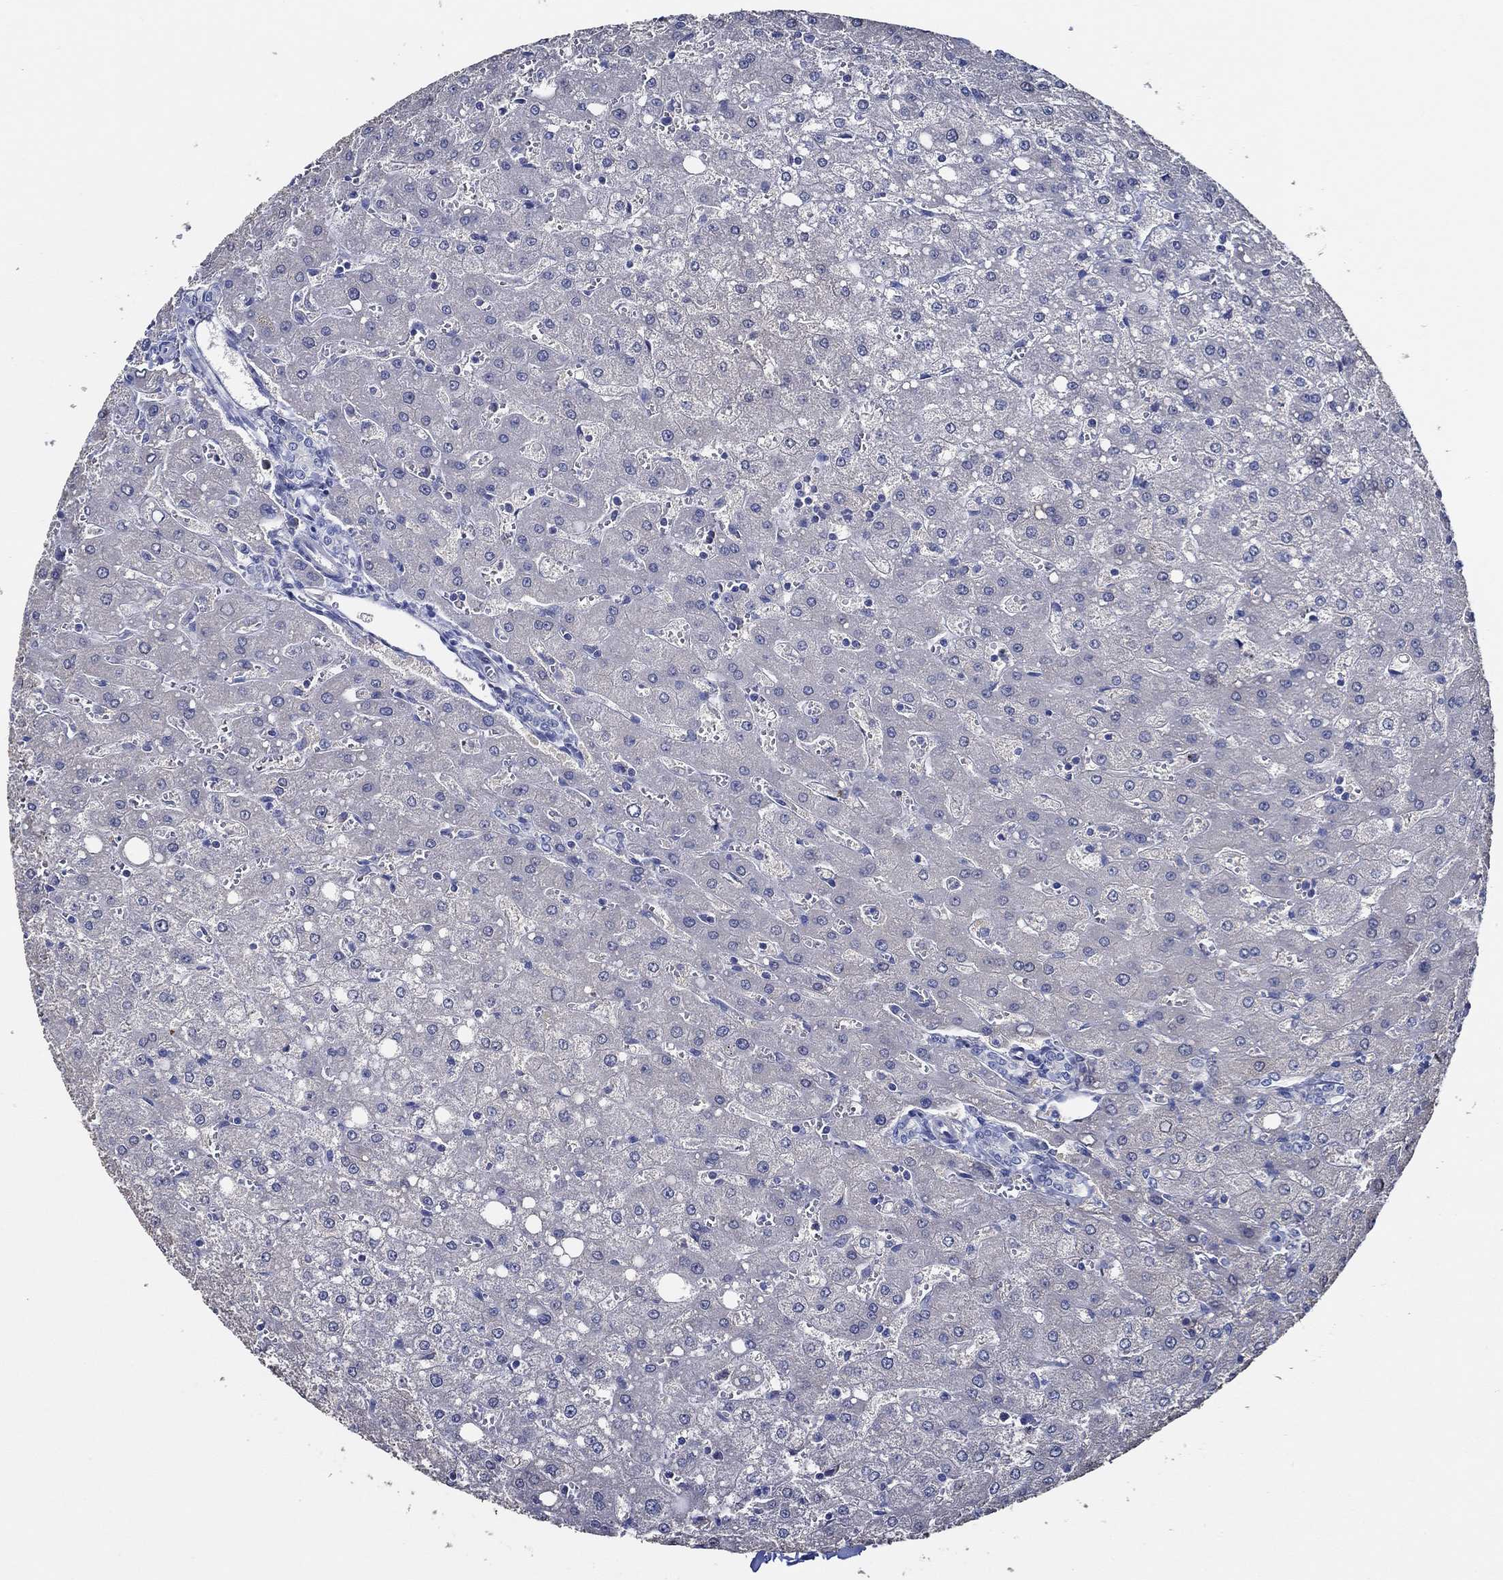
{"staining": {"intensity": "negative", "quantity": "none", "location": "none"}, "tissue": "liver", "cell_type": "Cholangiocytes", "image_type": "normal", "snomed": [{"axis": "morphology", "description": "Normal tissue, NOS"}, {"axis": "topography", "description": "Liver"}], "caption": "Cholangiocytes are negative for brown protein staining in normal liver. (DAB immunohistochemistry visualized using brightfield microscopy, high magnification).", "gene": "DOCK3", "patient": {"sex": "female", "age": 53}}